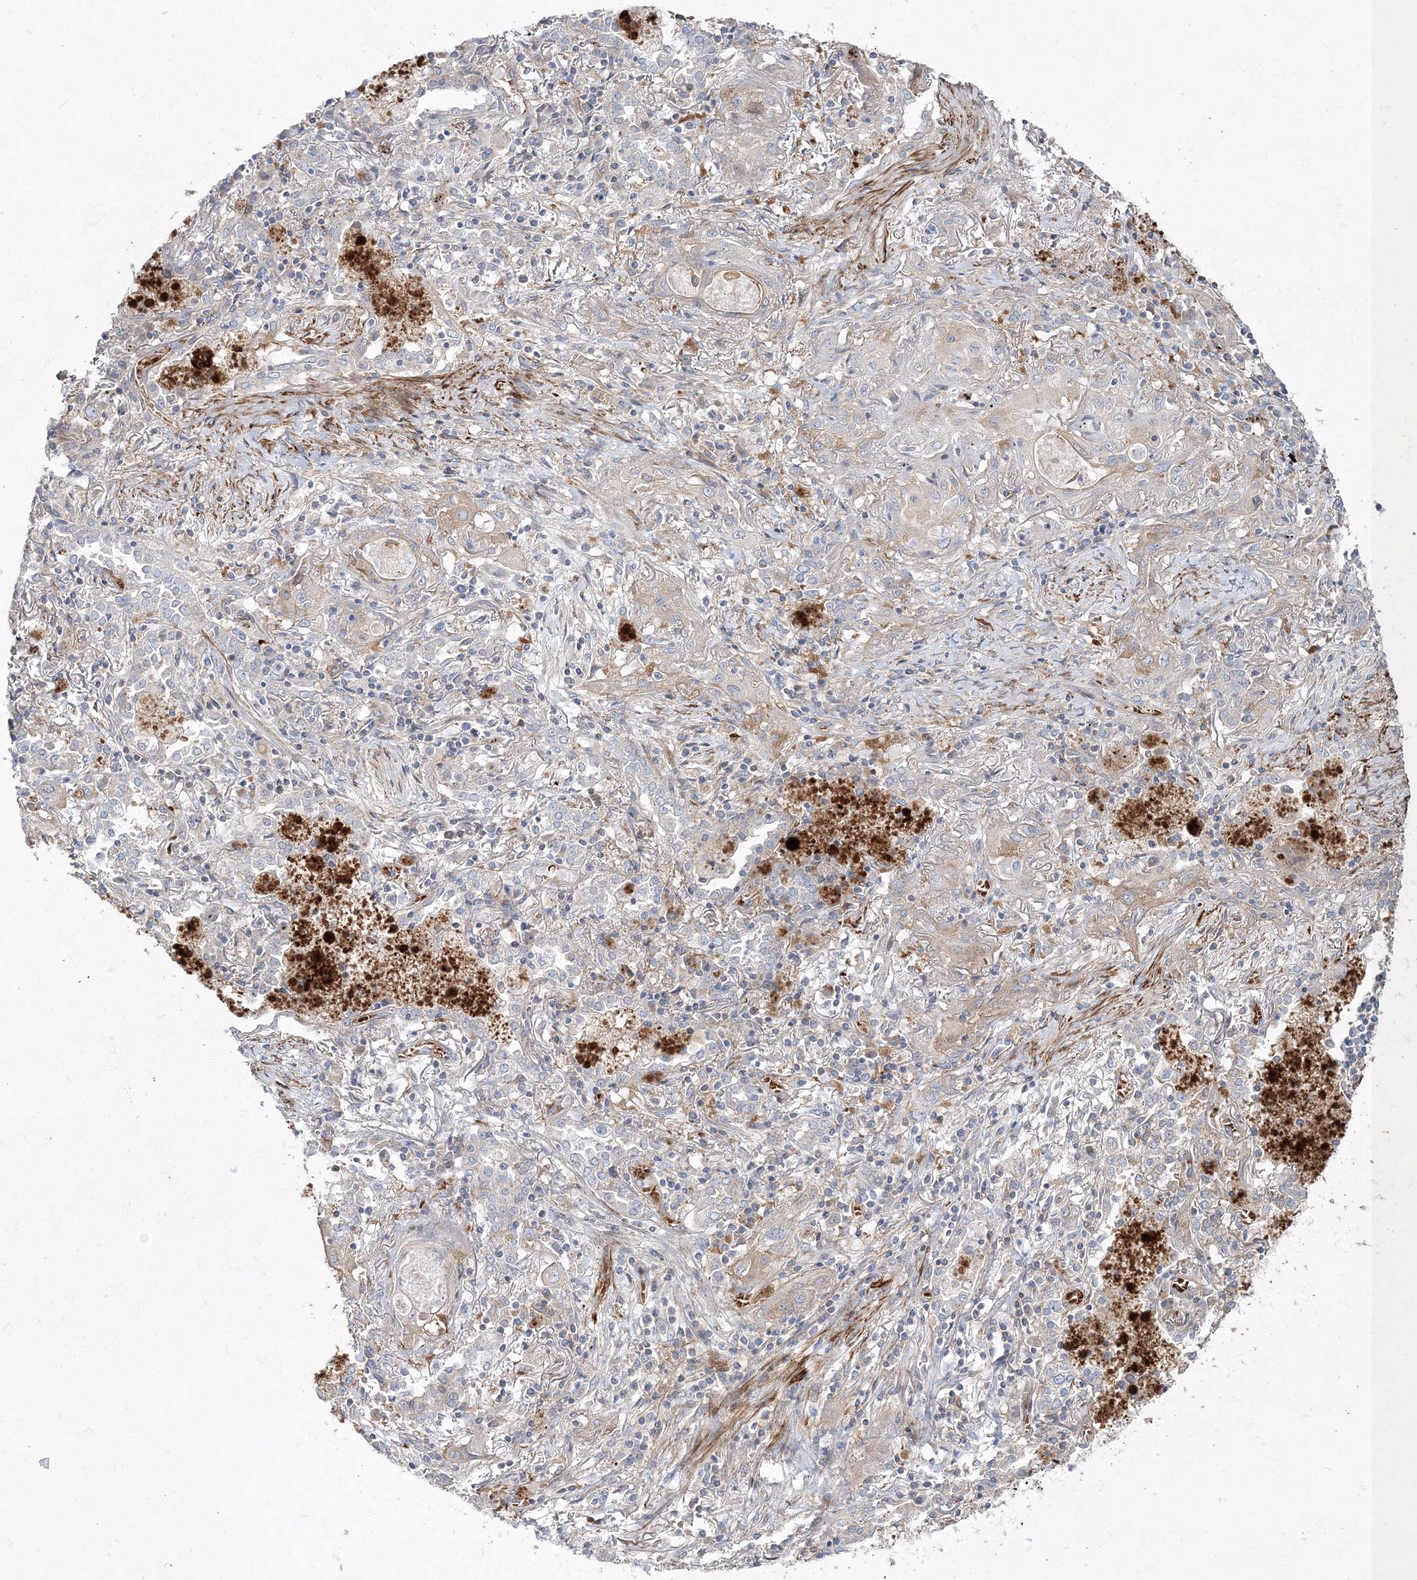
{"staining": {"intensity": "negative", "quantity": "none", "location": "none"}, "tissue": "lung cancer", "cell_type": "Tumor cells", "image_type": "cancer", "snomed": [{"axis": "morphology", "description": "Squamous cell carcinoma, NOS"}, {"axis": "topography", "description": "Lung"}], "caption": "Tumor cells show no significant expression in squamous cell carcinoma (lung).", "gene": "ZSWIM6", "patient": {"sex": "female", "age": 47}}